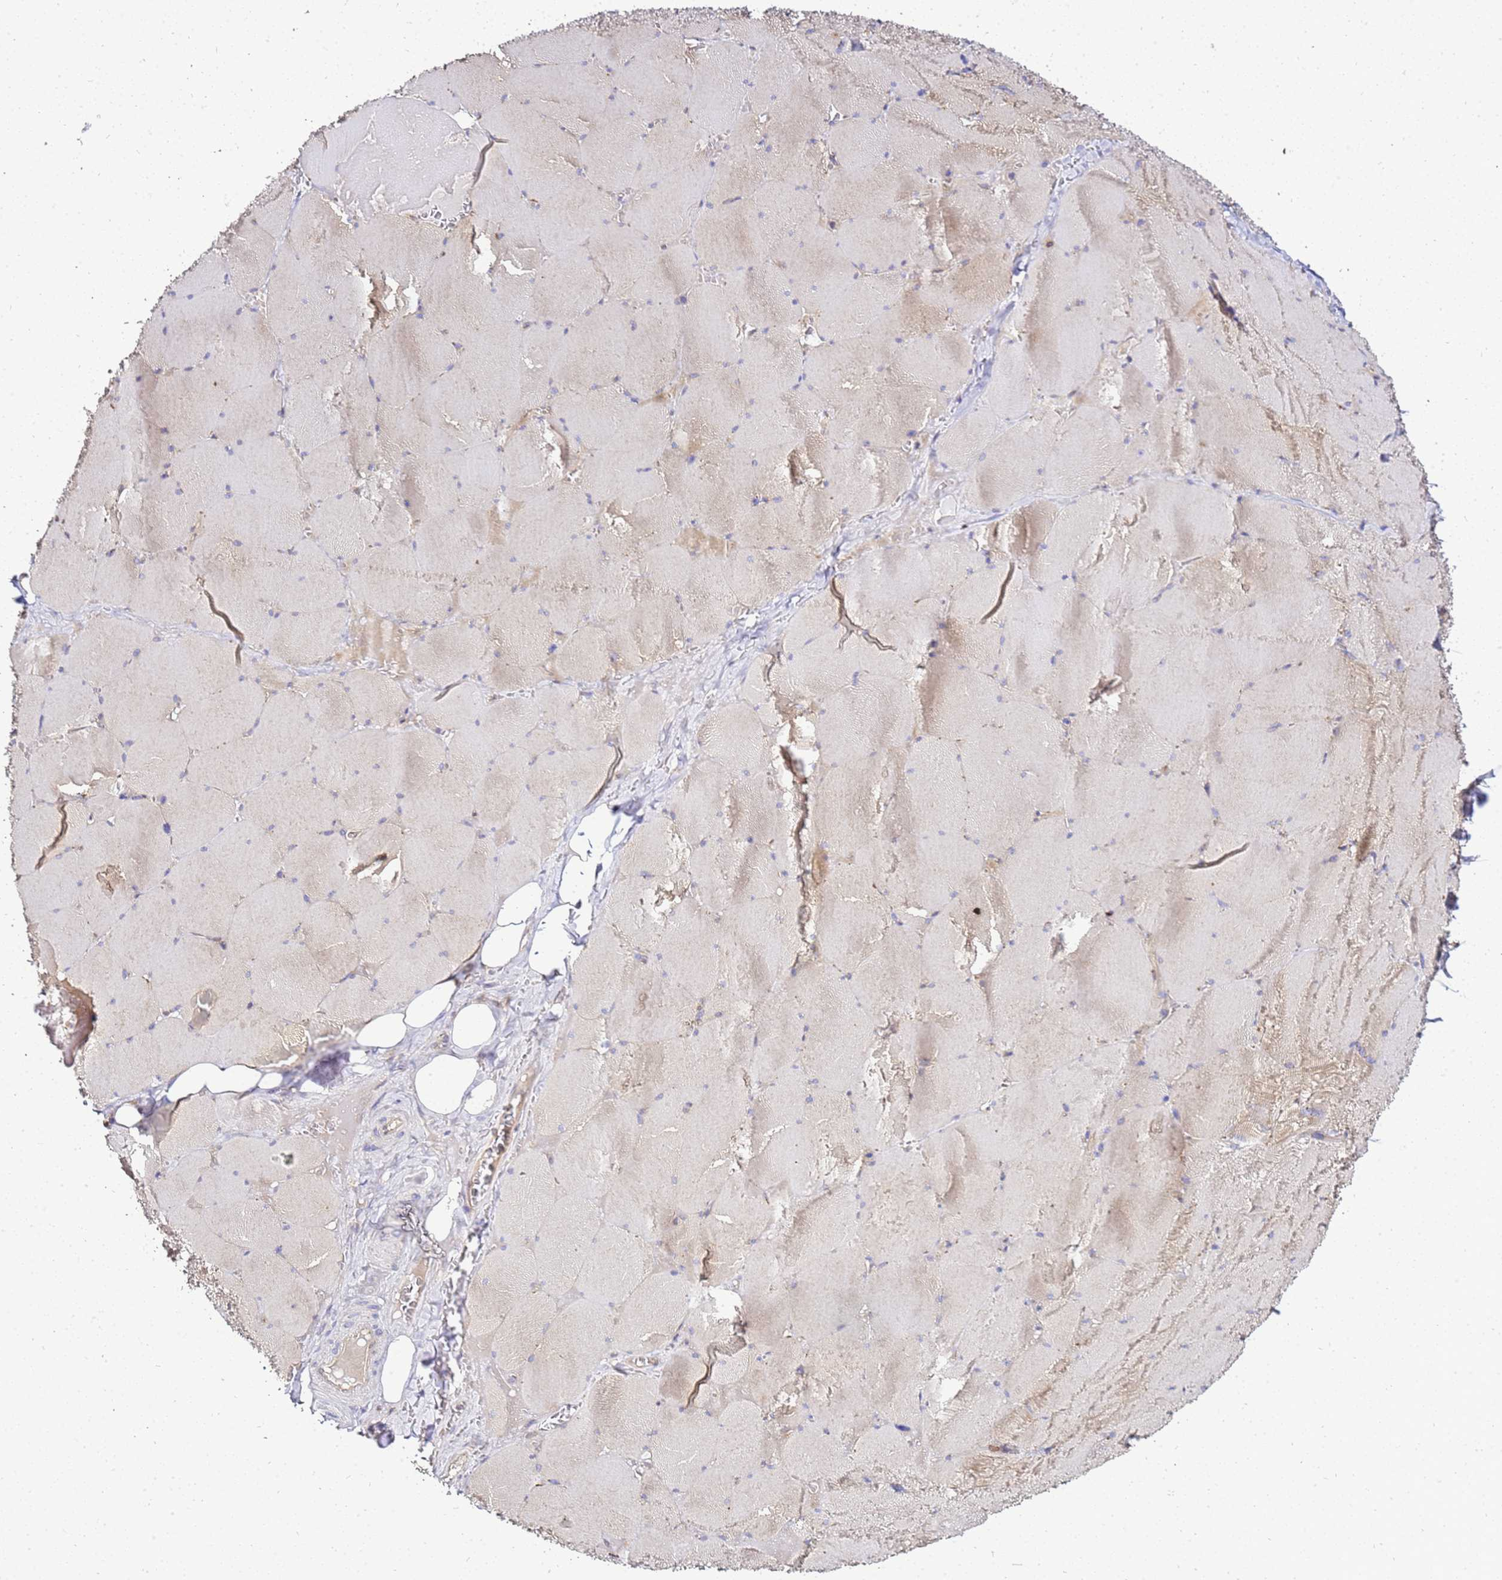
{"staining": {"intensity": "weak", "quantity": ">75%", "location": "cytoplasmic/membranous"}, "tissue": "skeletal muscle", "cell_type": "Myocytes", "image_type": "normal", "snomed": [{"axis": "morphology", "description": "Normal tissue, NOS"}, {"axis": "topography", "description": "Skeletal muscle"}, {"axis": "topography", "description": "Head-Neck"}], "caption": "Immunohistochemistry of unremarkable human skeletal muscle exhibits low levels of weak cytoplasmic/membranous expression in approximately >75% of myocytes.", "gene": "ADPGK", "patient": {"sex": "male", "age": 66}}